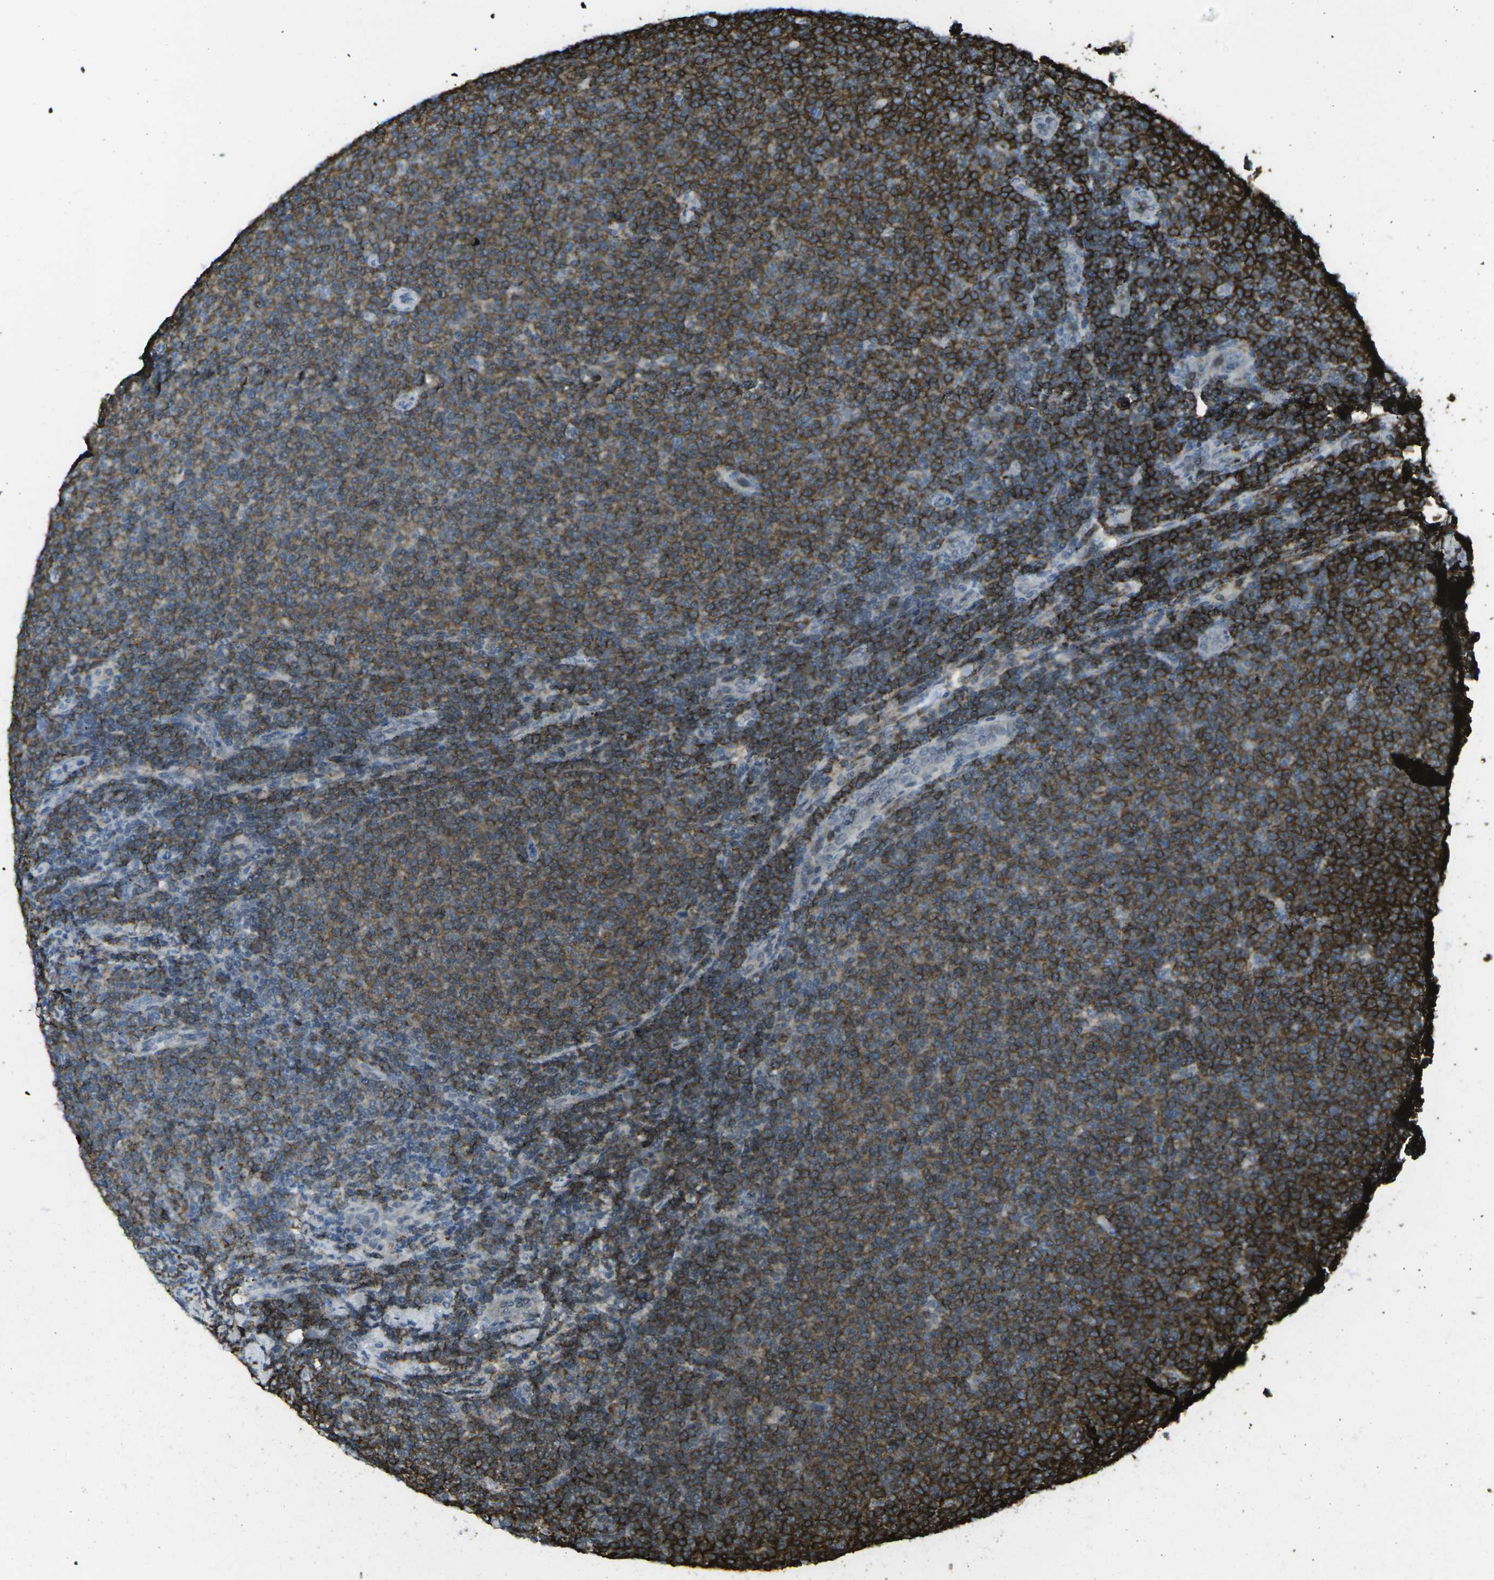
{"staining": {"intensity": "strong", "quantity": ">75%", "location": "cytoplasmic/membranous"}, "tissue": "lymphoma", "cell_type": "Tumor cells", "image_type": "cancer", "snomed": [{"axis": "morphology", "description": "Malignant lymphoma, non-Hodgkin's type, Low grade"}, {"axis": "topography", "description": "Lymph node"}], "caption": "Immunohistochemical staining of malignant lymphoma, non-Hodgkin's type (low-grade) exhibits high levels of strong cytoplasmic/membranous positivity in about >75% of tumor cells. The staining was performed using DAB (3,3'-diaminobenzidine), with brown indicating positive protein expression. Nuclei are stained blue with hematoxylin.", "gene": "CD19", "patient": {"sex": "male", "age": 66}}